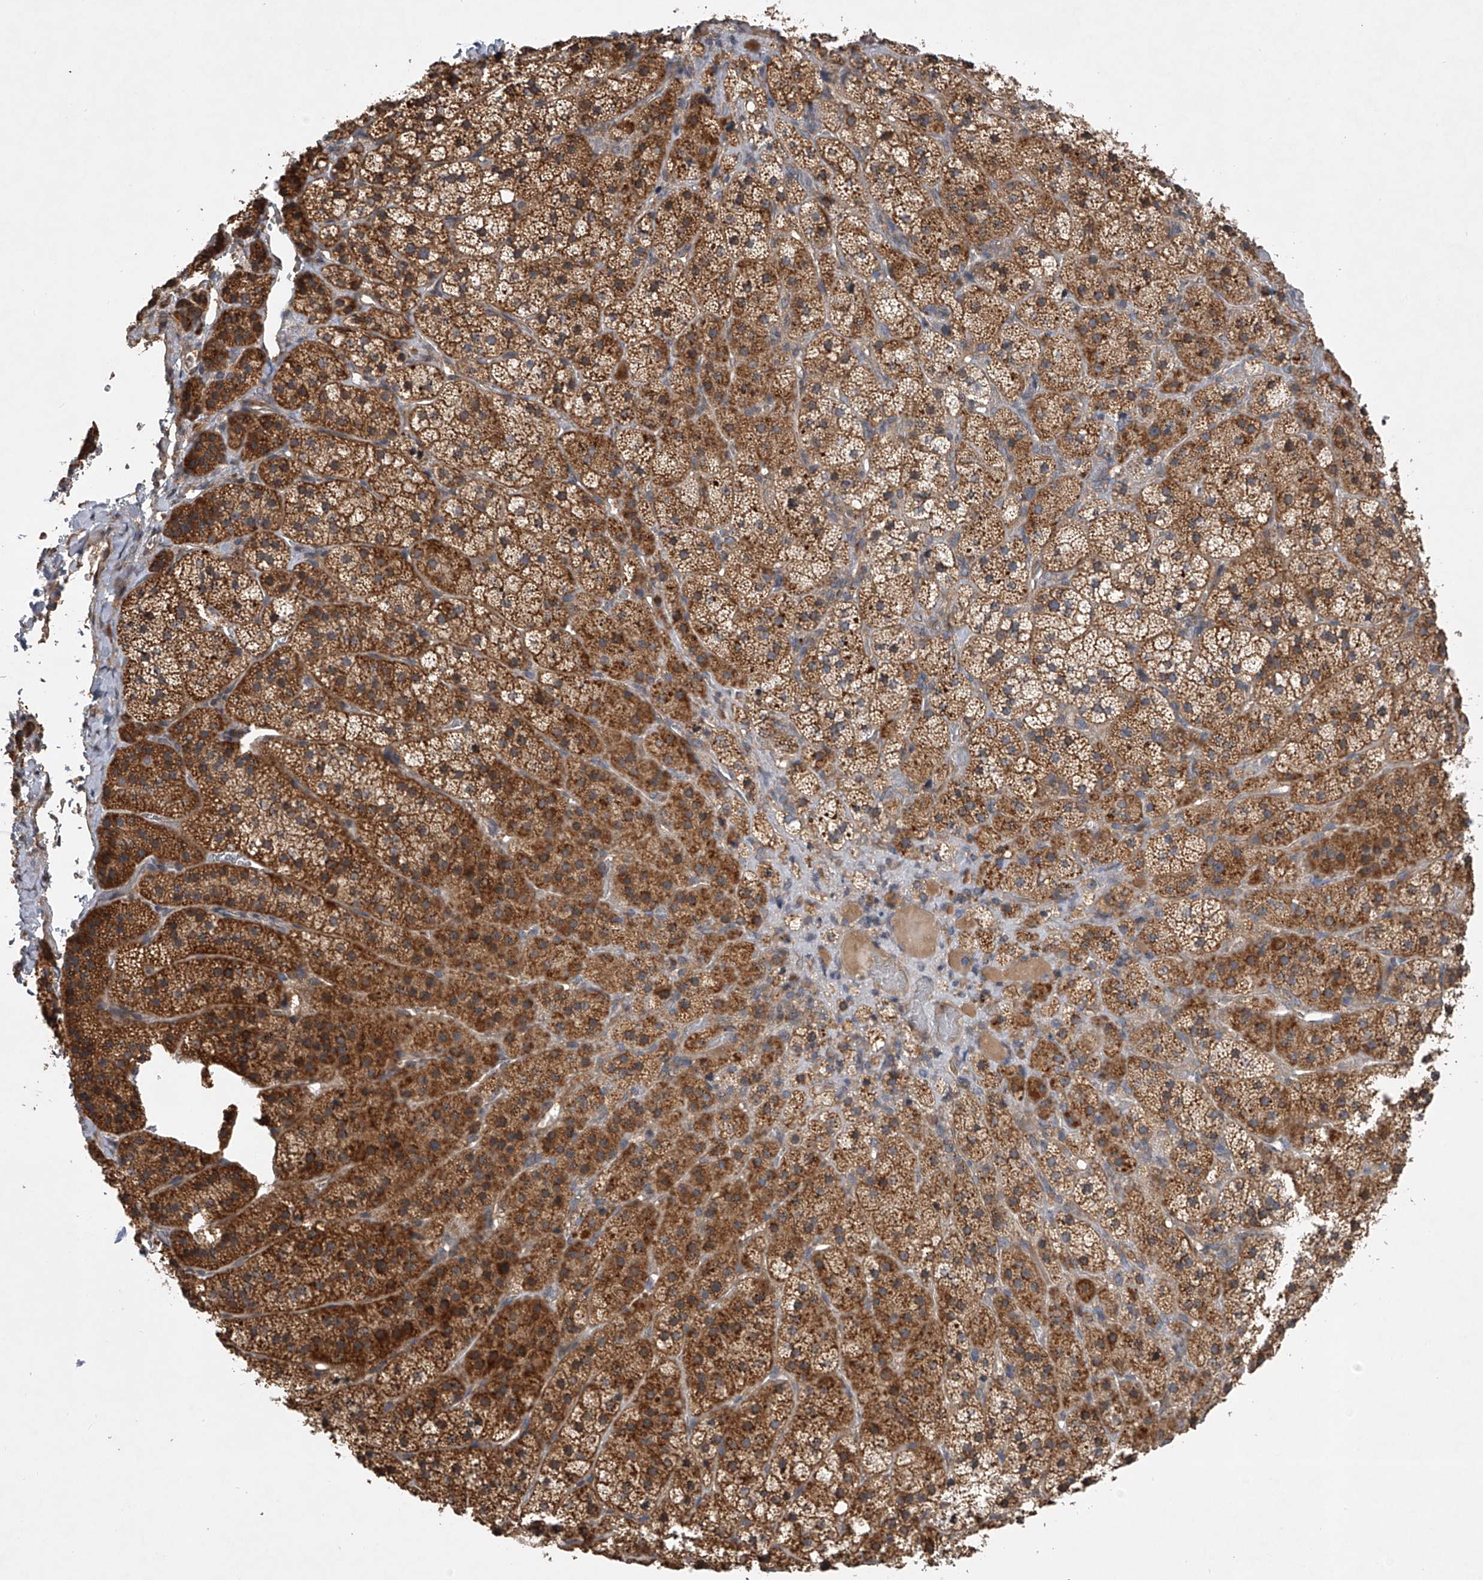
{"staining": {"intensity": "strong", "quantity": ">75%", "location": "cytoplasmic/membranous"}, "tissue": "adrenal gland", "cell_type": "Glandular cells", "image_type": "normal", "snomed": [{"axis": "morphology", "description": "Normal tissue, NOS"}, {"axis": "topography", "description": "Adrenal gland"}], "caption": "A photomicrograph of adrenal gland stained for a protein displays strong cytoplasmic/membranous brown staining in glandular cells. The staining was performed using DAB to visualize the protein expression in brown, while the nuclei were stained in blue with hematoxylin (Magnification: 20x).", "gene": "NFS1", "patient": {"sex": "female", "age": 44}}